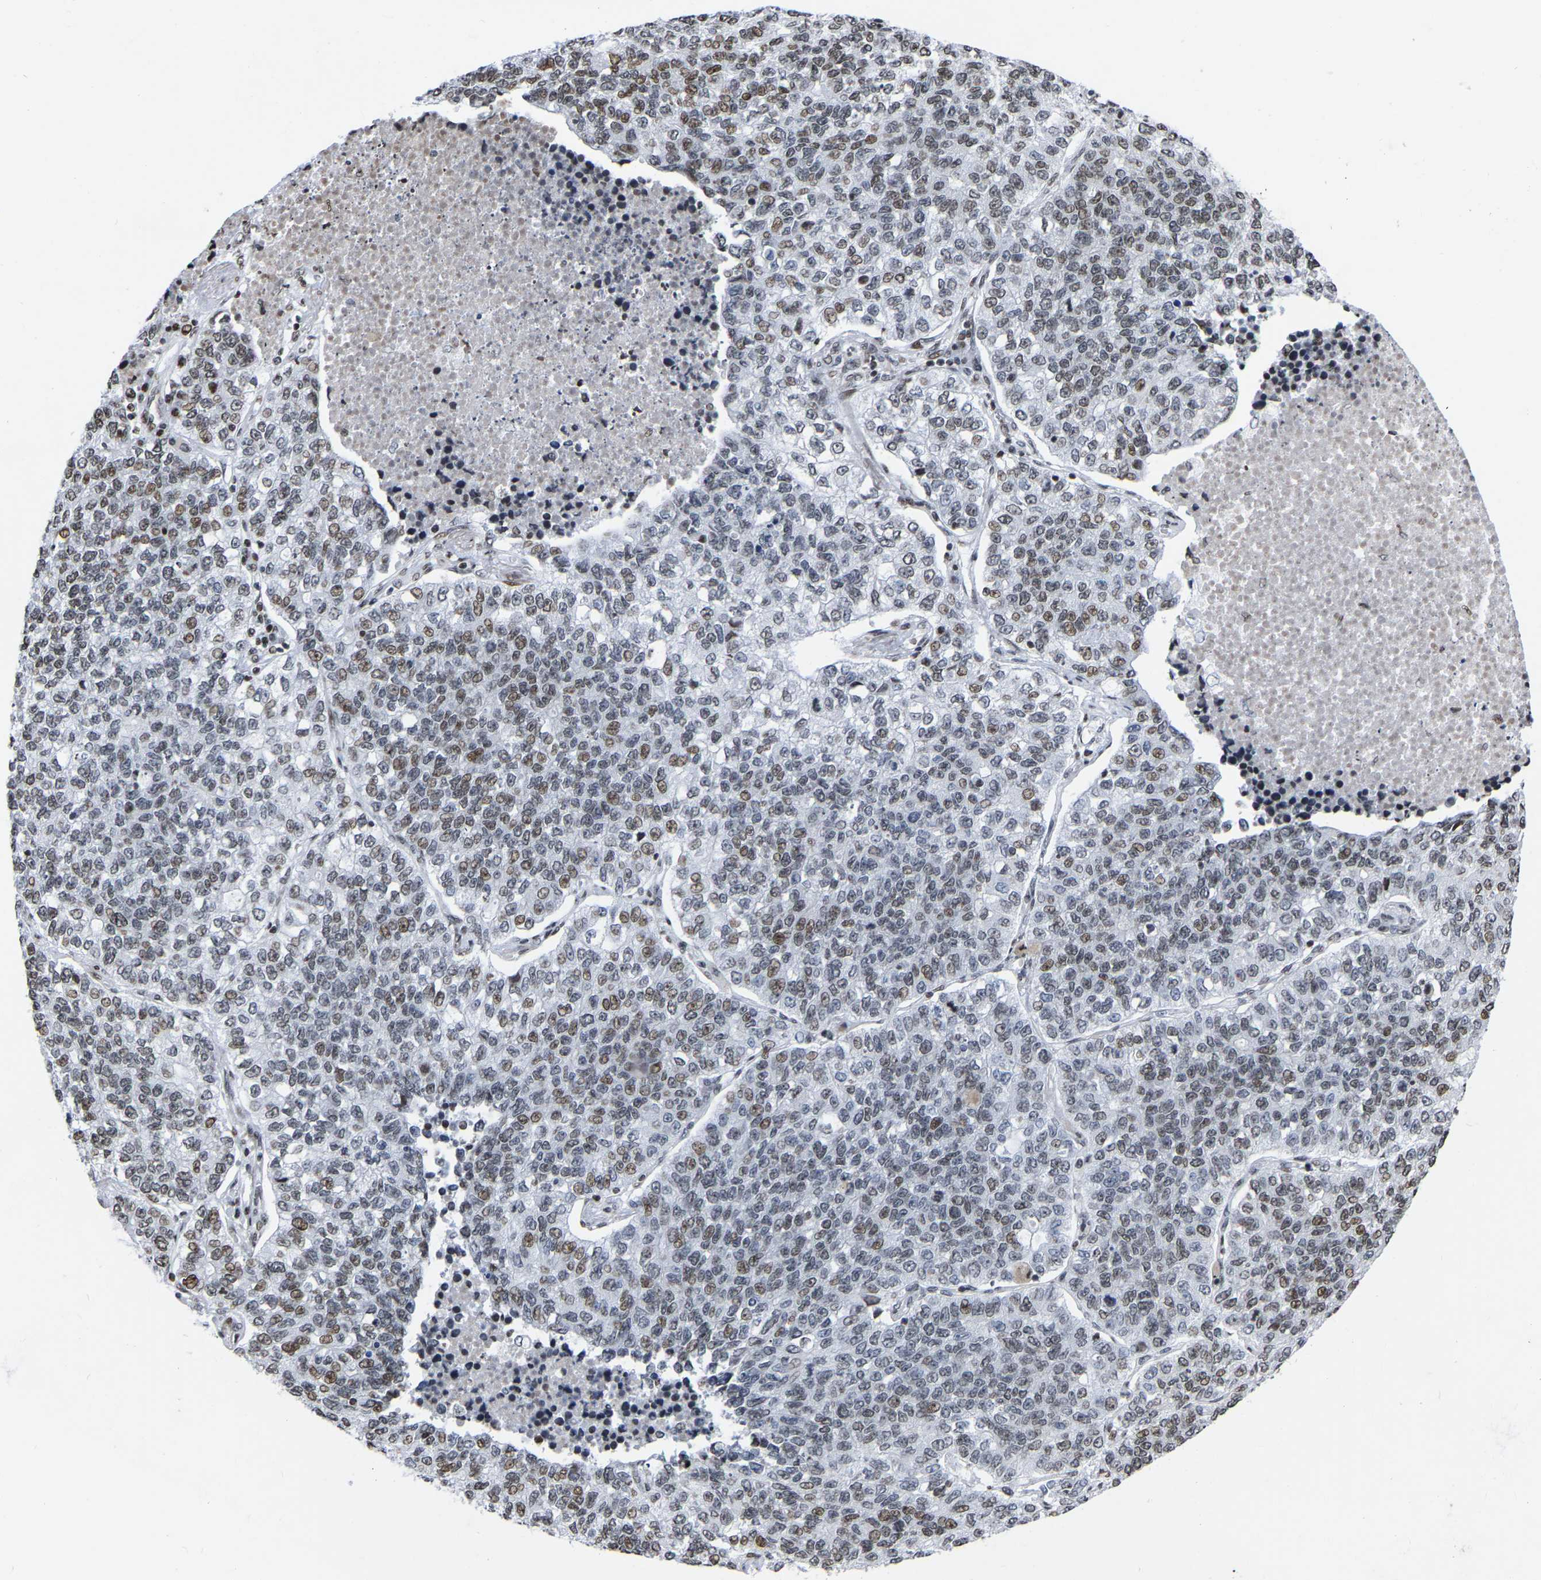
{"staining": {"intensity": "weak", "quantity": "25%-75%", "location": "nuclear"}, "tissue": "lung cancer", "cell_type": "Tumor cells", "image_type": "cancer", "snomed": [{"axis": "morphology", "description": "Adenocarcinoma, NOS"}, {"axis": "topography", "description": "Lung"}], "caption": "DAB immunohistochemical staining of lung adenocarcinoma shows weak nuclear protein expression in about 25%-75% of tumor cells. Immunohistochemistry stains the protein in brown and the nuclei are stained blue.", "gene": "PRCC", "patient": {"sex": "male", "age": 49}}